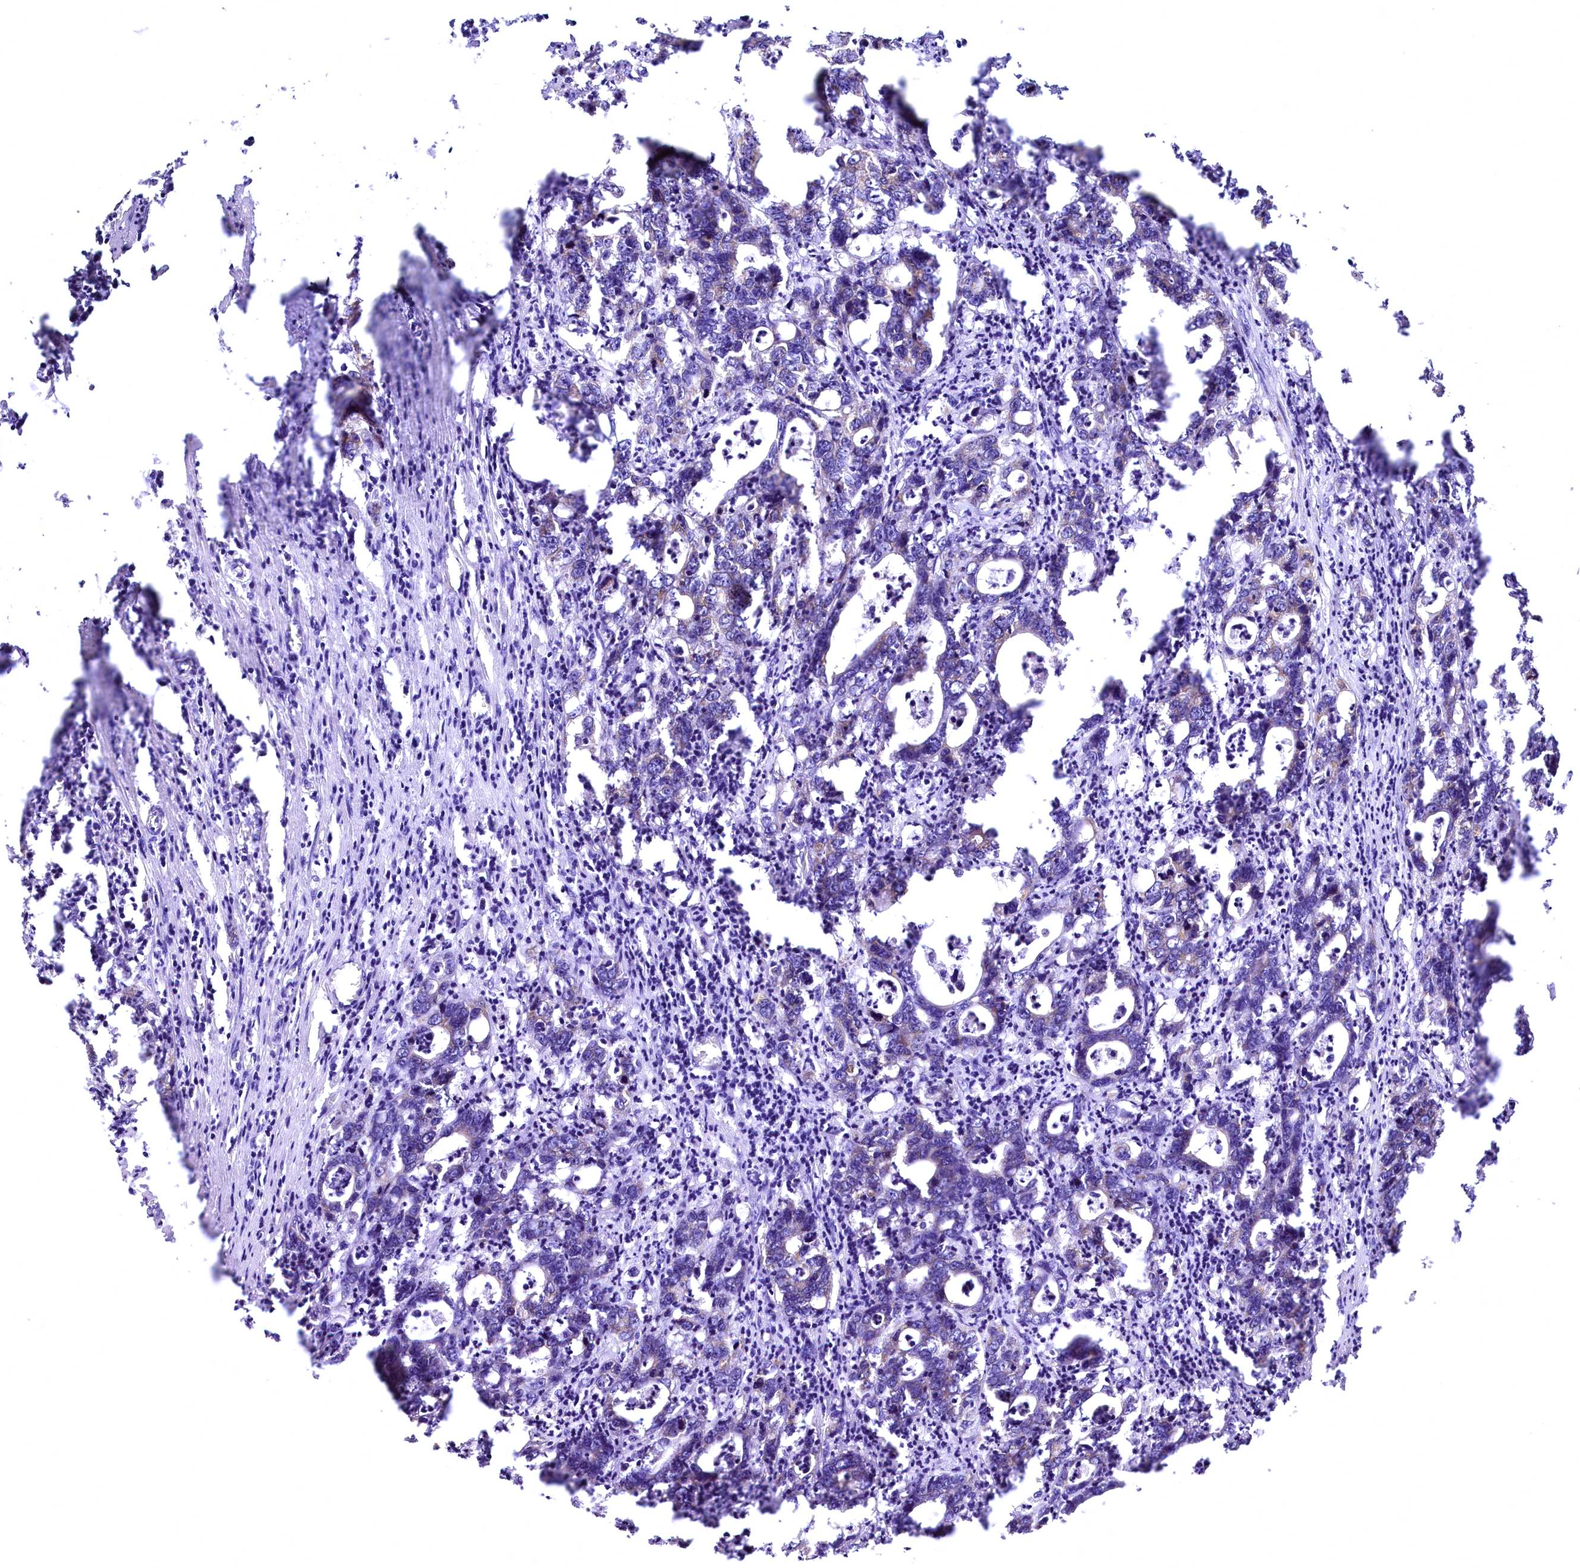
{"staining": {"intensity": "moderate", "quantity": "25%-75%", "location": "cytoplasmic/membranous"}, "tissue": "colorectal cancer", "cell_type": "Tumor cells", "image_type": "cancer", "snomed": [{"axis": "morphology", "description": "Adenocarcinoma, NOS"}, {"axis": "topography", "description": "Colon"}], "caption": "The micrograph demonstrates staining of adenocarcinoma (colorectal), revealing moderate cytoplasmic/membranous protein staining (brown color) within tumor cells.", "gene": "MRPL57", "patient": {"sex": "female", "age": 75}}